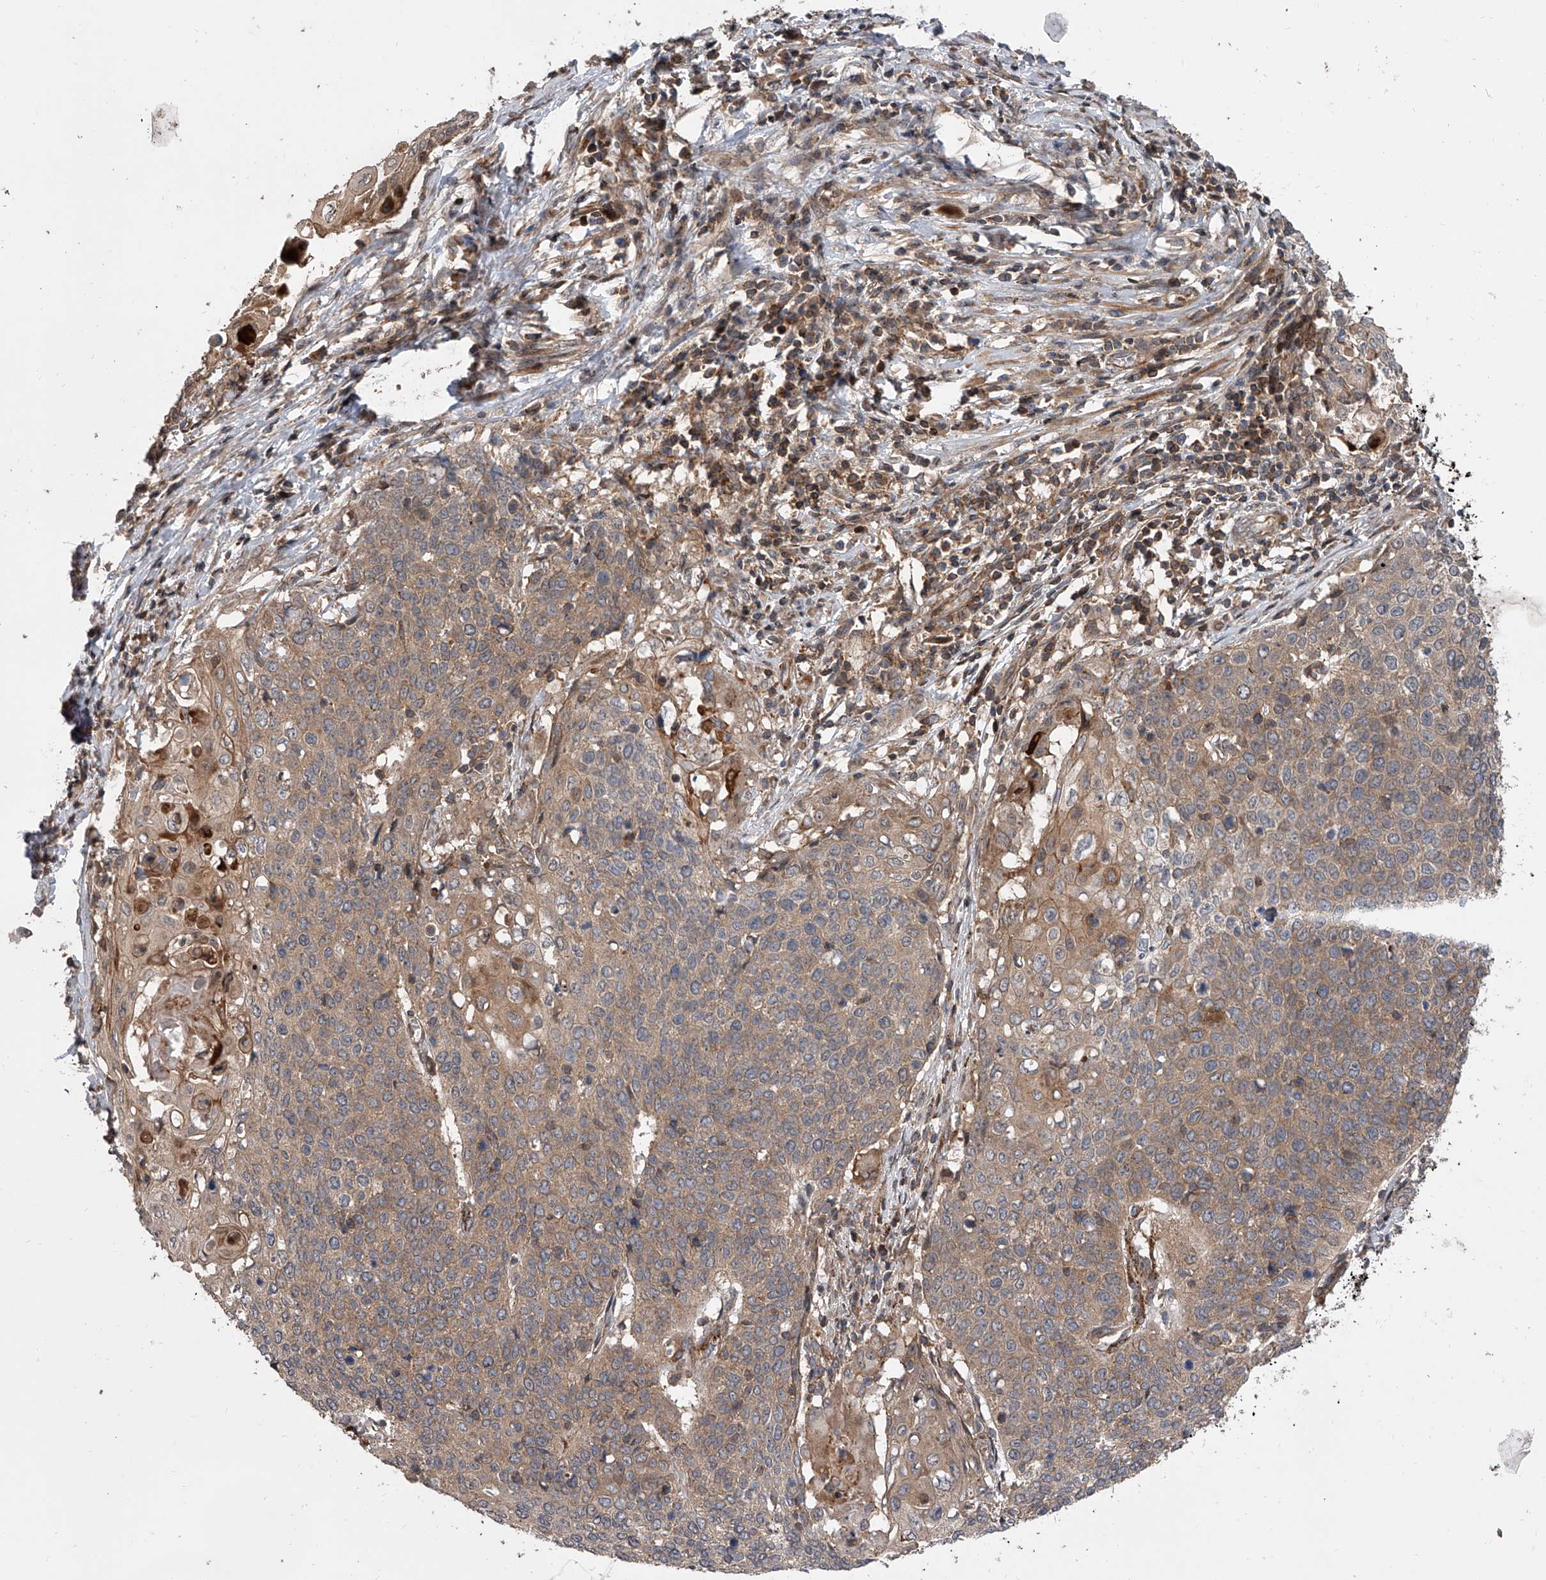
{"staining": {"intensity": "weak", "quantity": ">75%", "location": "cytoplasmic/membranous"}, "tissue": "cervical cancer", "cell_type": "Tumor cells", "image_type": "cancer", "snomed": [{"axis": "morphology", "description": "Squamous cell carcinoma, NOS"}, {"axis": "topography", "description": "Cervix"}], "caption": "This photomicrograph displays immunohistochemistry (IHC) staining of cervical cancer, with low weak cytoplasmic/membranous positivity in about >75% of tumor cells.", "gene": "USP47", "patient": {"sex": "female", "age": 39}}